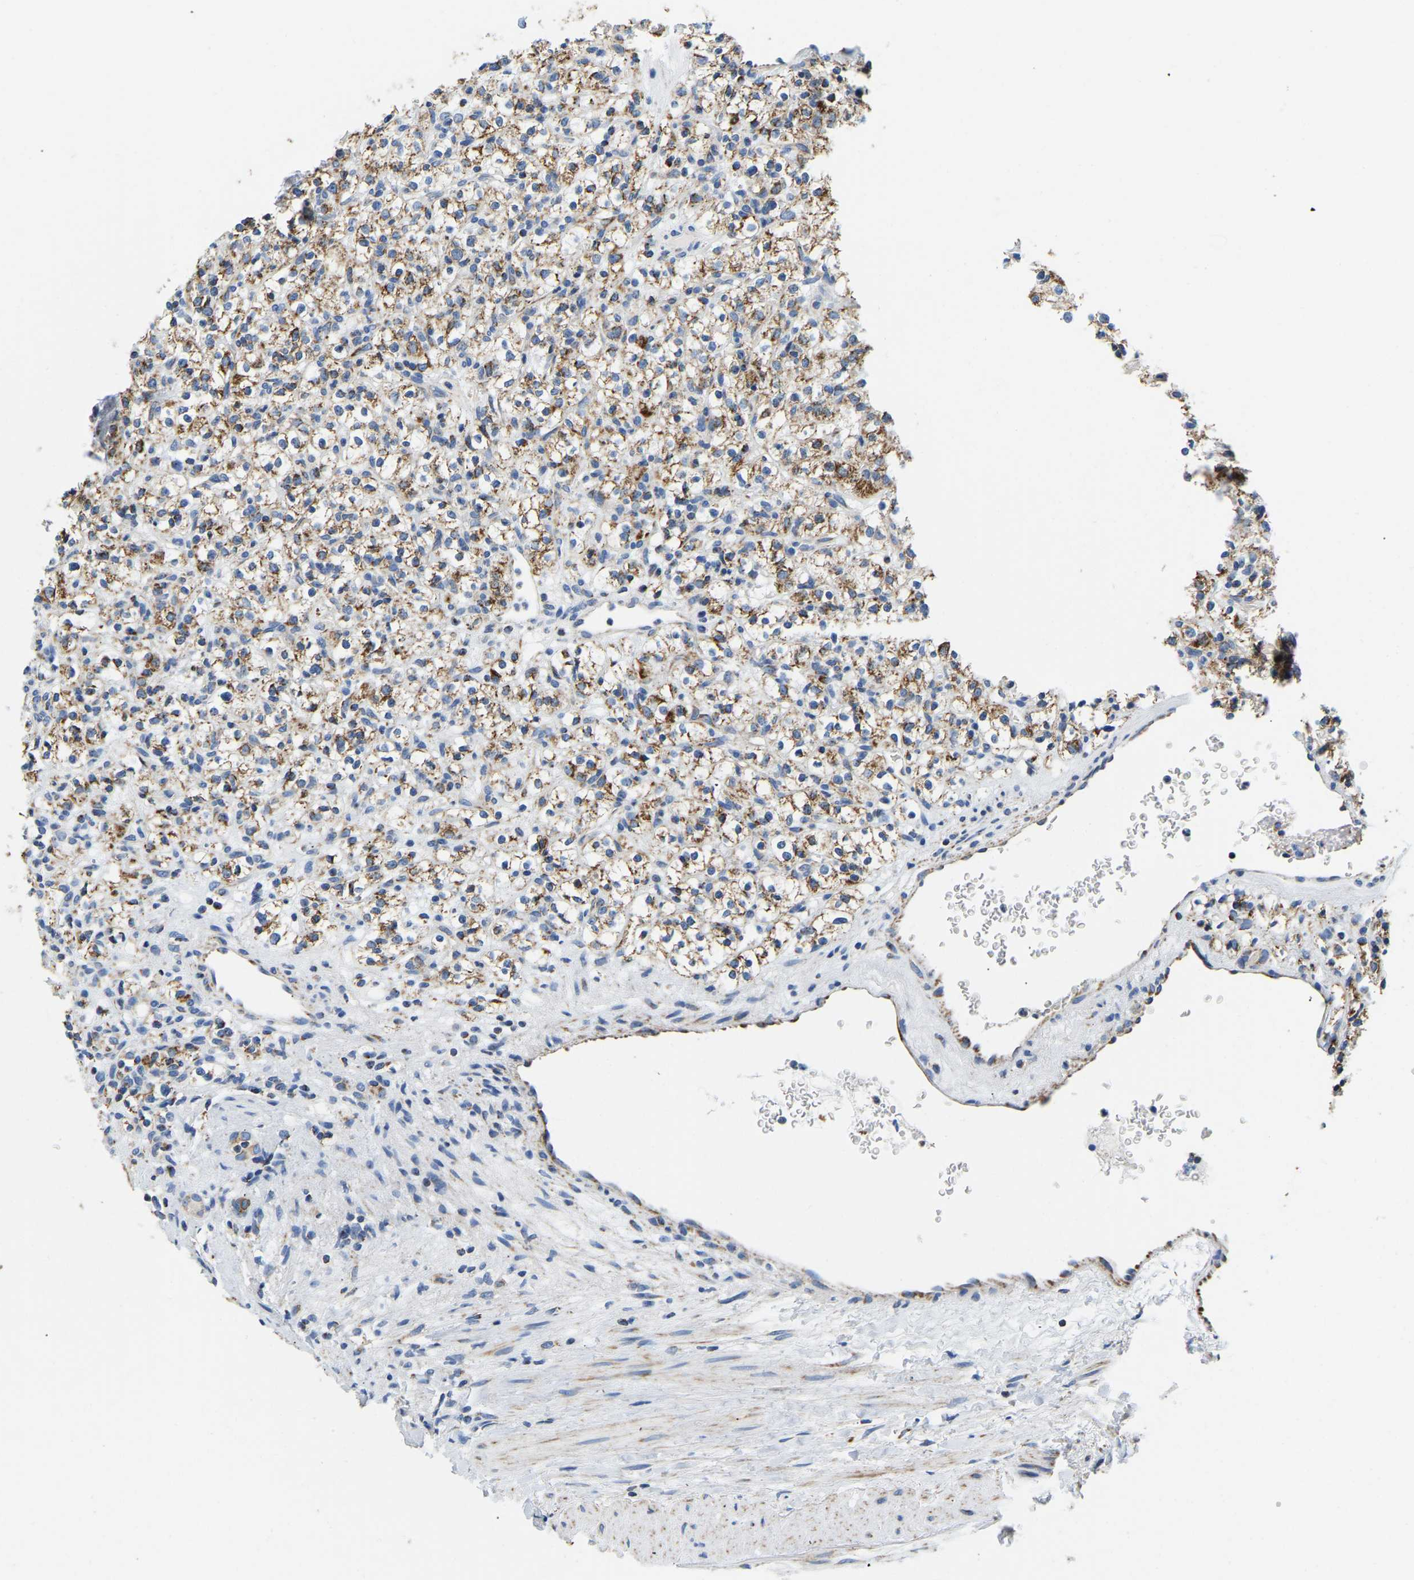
{"staining": {"intensity": "strong", "quantity": "25%-75%", "location": "cytoplasmic/membranous"}, "tissue": "renal cancer", "cell_type": "Tumor cells", "image_type": "cancer", "snomed": [{"axis": "morphology", "description": "Normal tissue, NOS"}, {"axis": "morphology", "description": "Adenocarcinoma, NOS"}, {"axis": "topography", "description": "Kidney"}], "caption": "High-magnification brightfield microscopy of renal cancer stained with DAB (brown) and counterstained with hematoxylin (blue). tumor cells exhibit strong cytoplasmic/membranous expression is identified in about25%-75% of cells.", "gene": "SFXN1", "patient": {"sex": "female", "age": 72}}